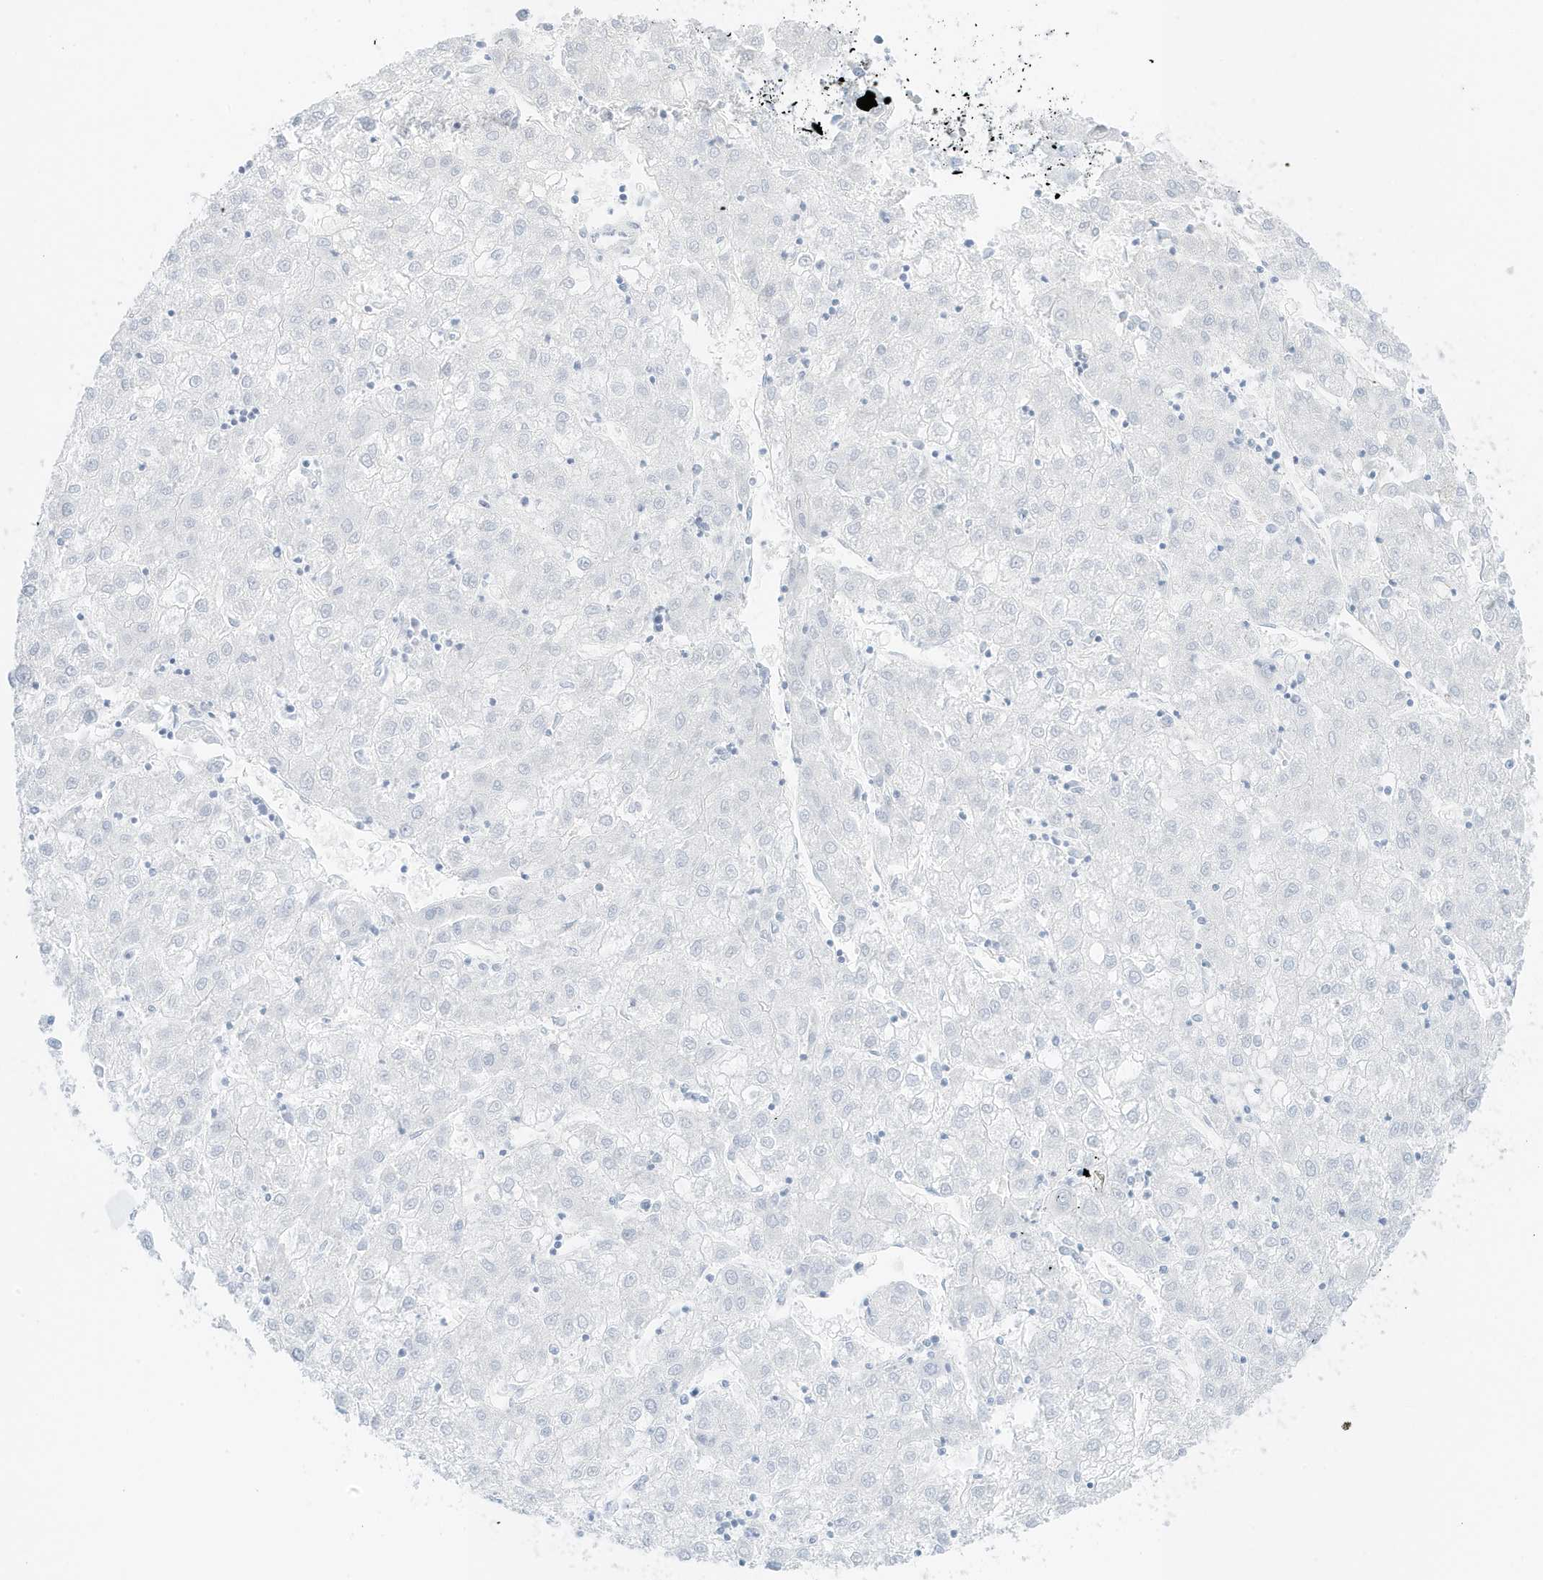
{"staining": {"intensity": "negative", "quantity": "none", "location": "none"}, "tissue": "liver cancer", "cell_type": "Tumor cells", "image_type": "cancer", "snomed": [{"axis": "morphology", "description": "Carcinoma, Hepatocellular, NOS"}, {"axis": "topography", "description": "Liver"}], "caption": "Liver cancer (hepatocellular carcinoma) stained for a protein using immunohistochemistry (IHC) displays no positivity tumor cells.", "gene": "SLC22A13", "patient": {"sex": "male", "age": 72}}